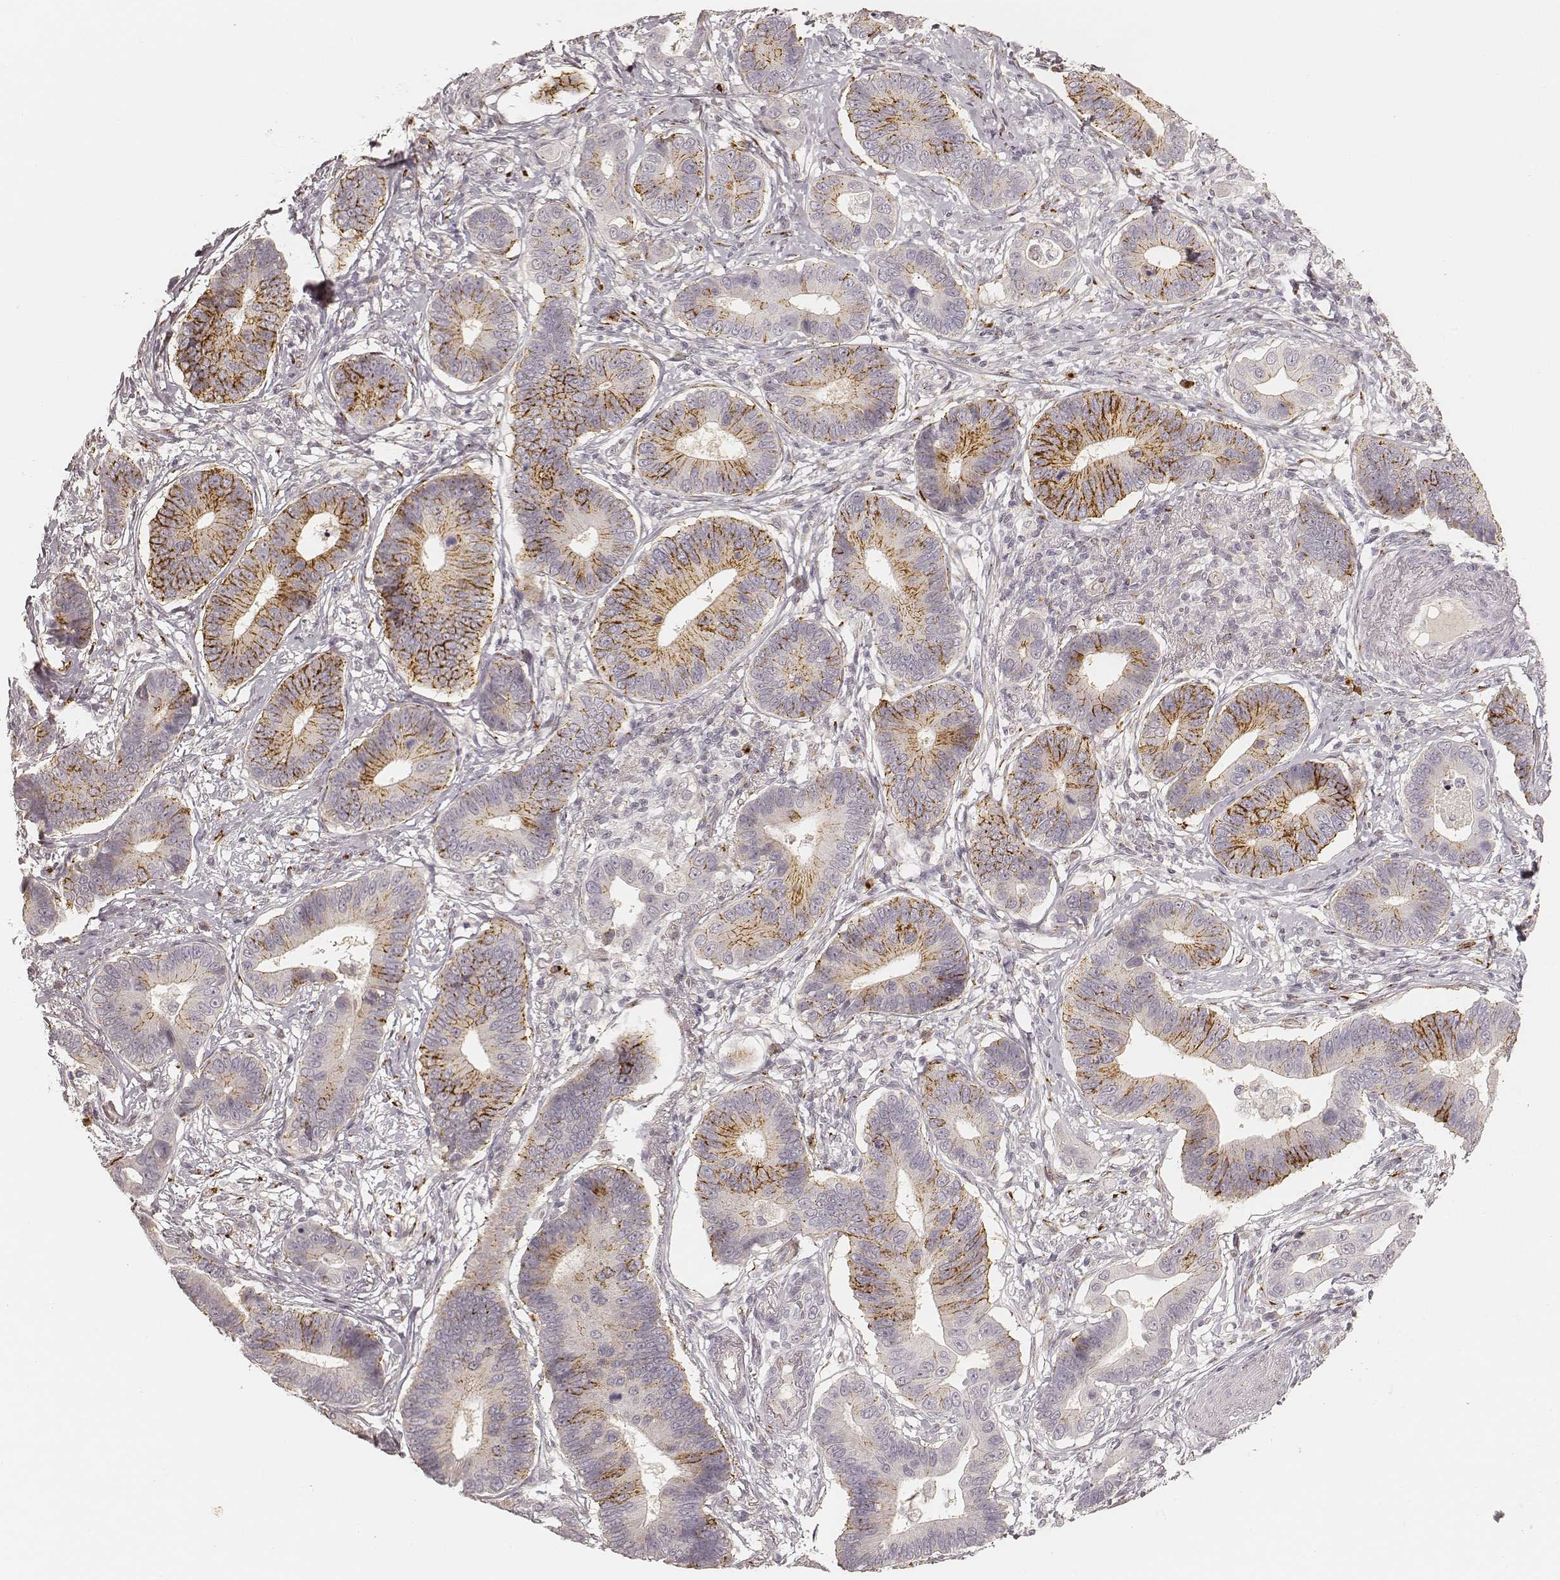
{"staining": {"intensity": "moderate", "quantity": "25%-75%", "location": "cytoplasmic/membranous"}, "tissue": "stomach cancer", "cell_type": "Tumor cells", "image_type": "cancer", "snomed": [{"axis": "morphology", "description": "Adenocarcinoma, NOS"}, {"axis": "topography", "description": "Stomach"}], "caption": "DAB (3,3'-diaminobenzidine) immunohistochemical staining of stomach cancer shows moderate cytoplasmic/membranous protein expression in approximately 25%-75% of tumor cells.", "gene": "GORASP2", "patient": {"sex": "male", "age": 84}}